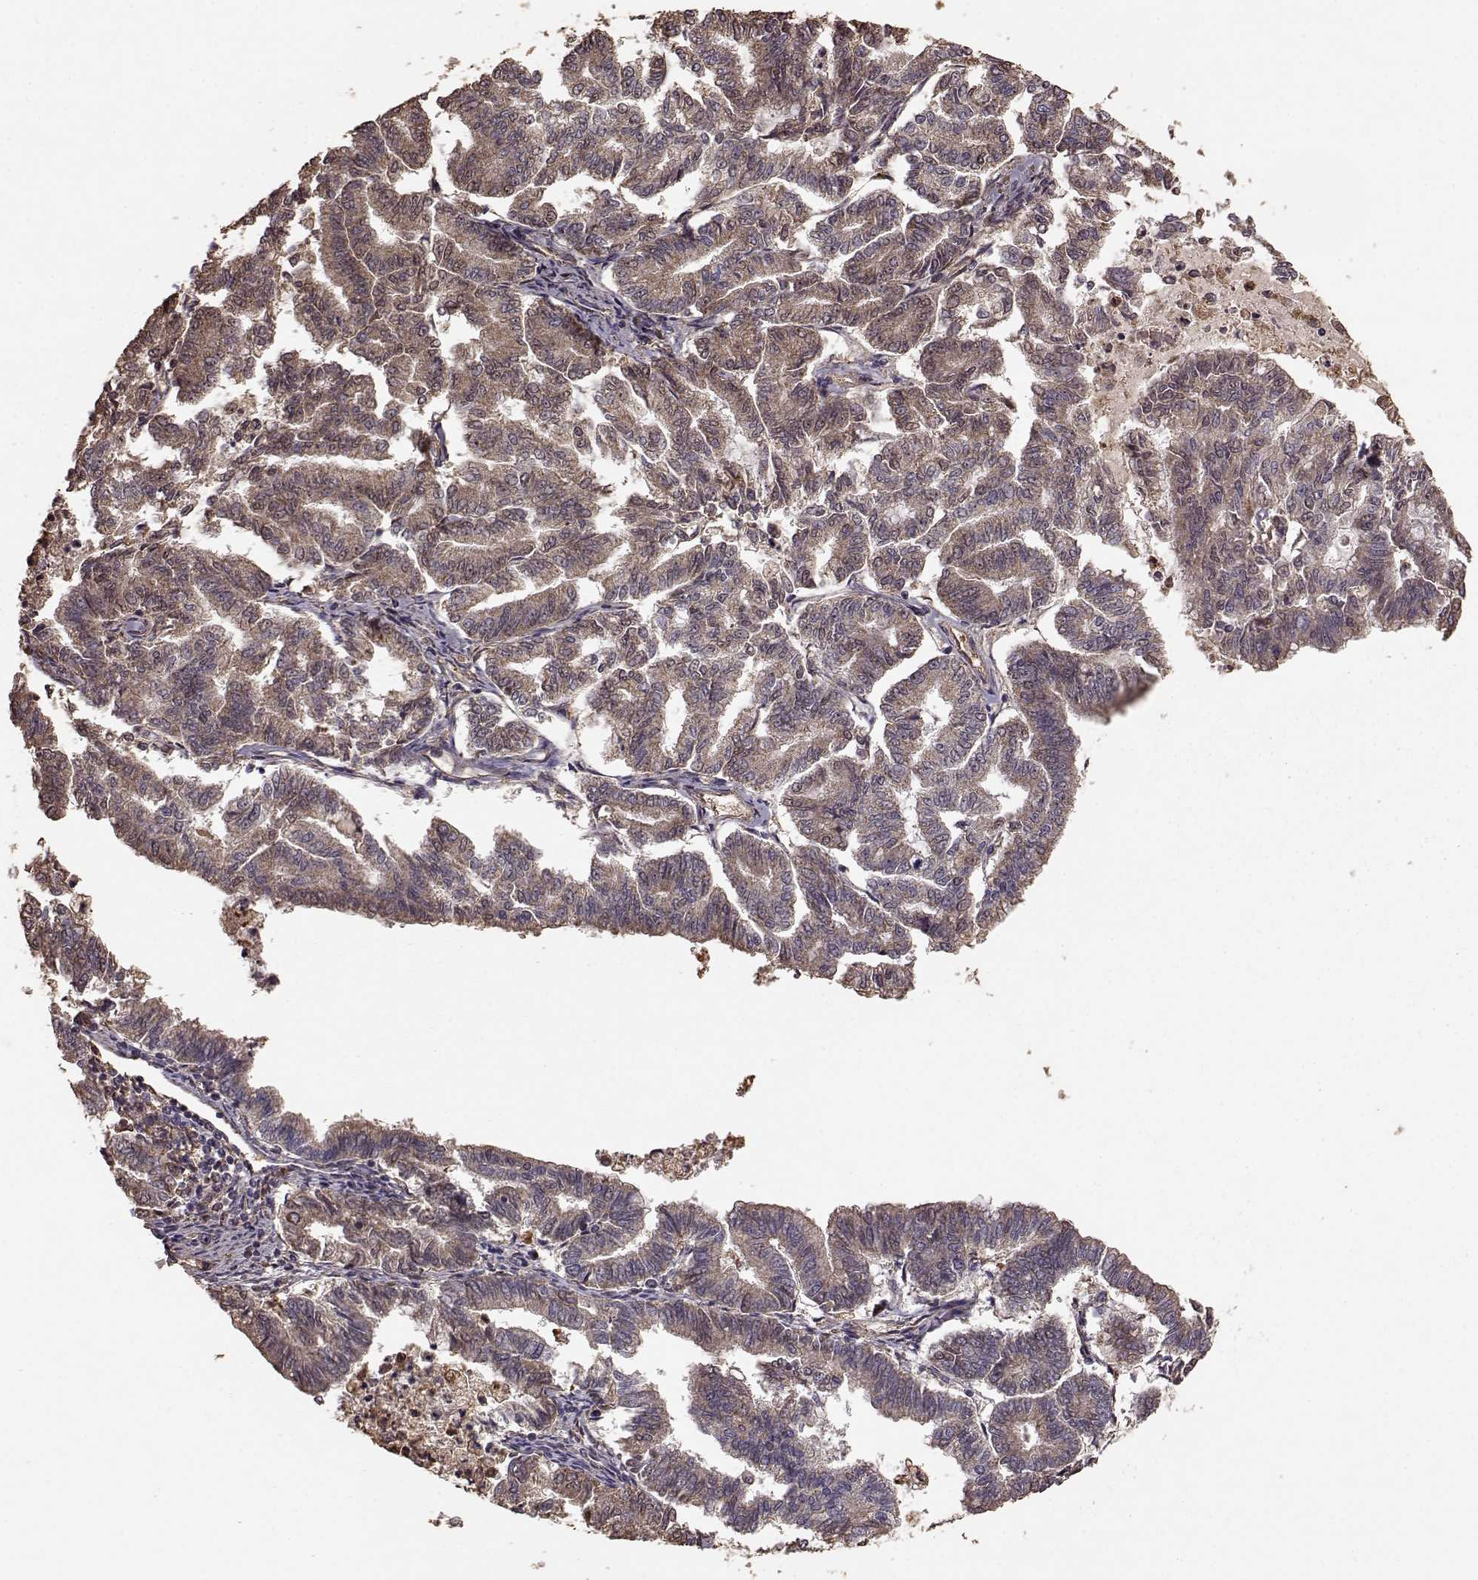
{"staining": {"intensity": "moderate", "quantity": ">75%", "location": "cytoplasmic/membranous"}, "tissue": "endometrial cancer", "cell_type": "Tumor cells", "image_type": "cancer", "snomed": [{"axis": "morphology", "description": "Adenocarcinoma, NOS"}, {"axis": "topography", "description": "Endometrium"}], "caption": "Immunohistochemical staining of endometrial cancer (adenocarcinoma) shows medium levels of moderate cytoplasmic/membranous protein staining in approximately >75% of tumor cells.", "gene": "PTGES2", "patient": {"sex": "female", "age": 79}}